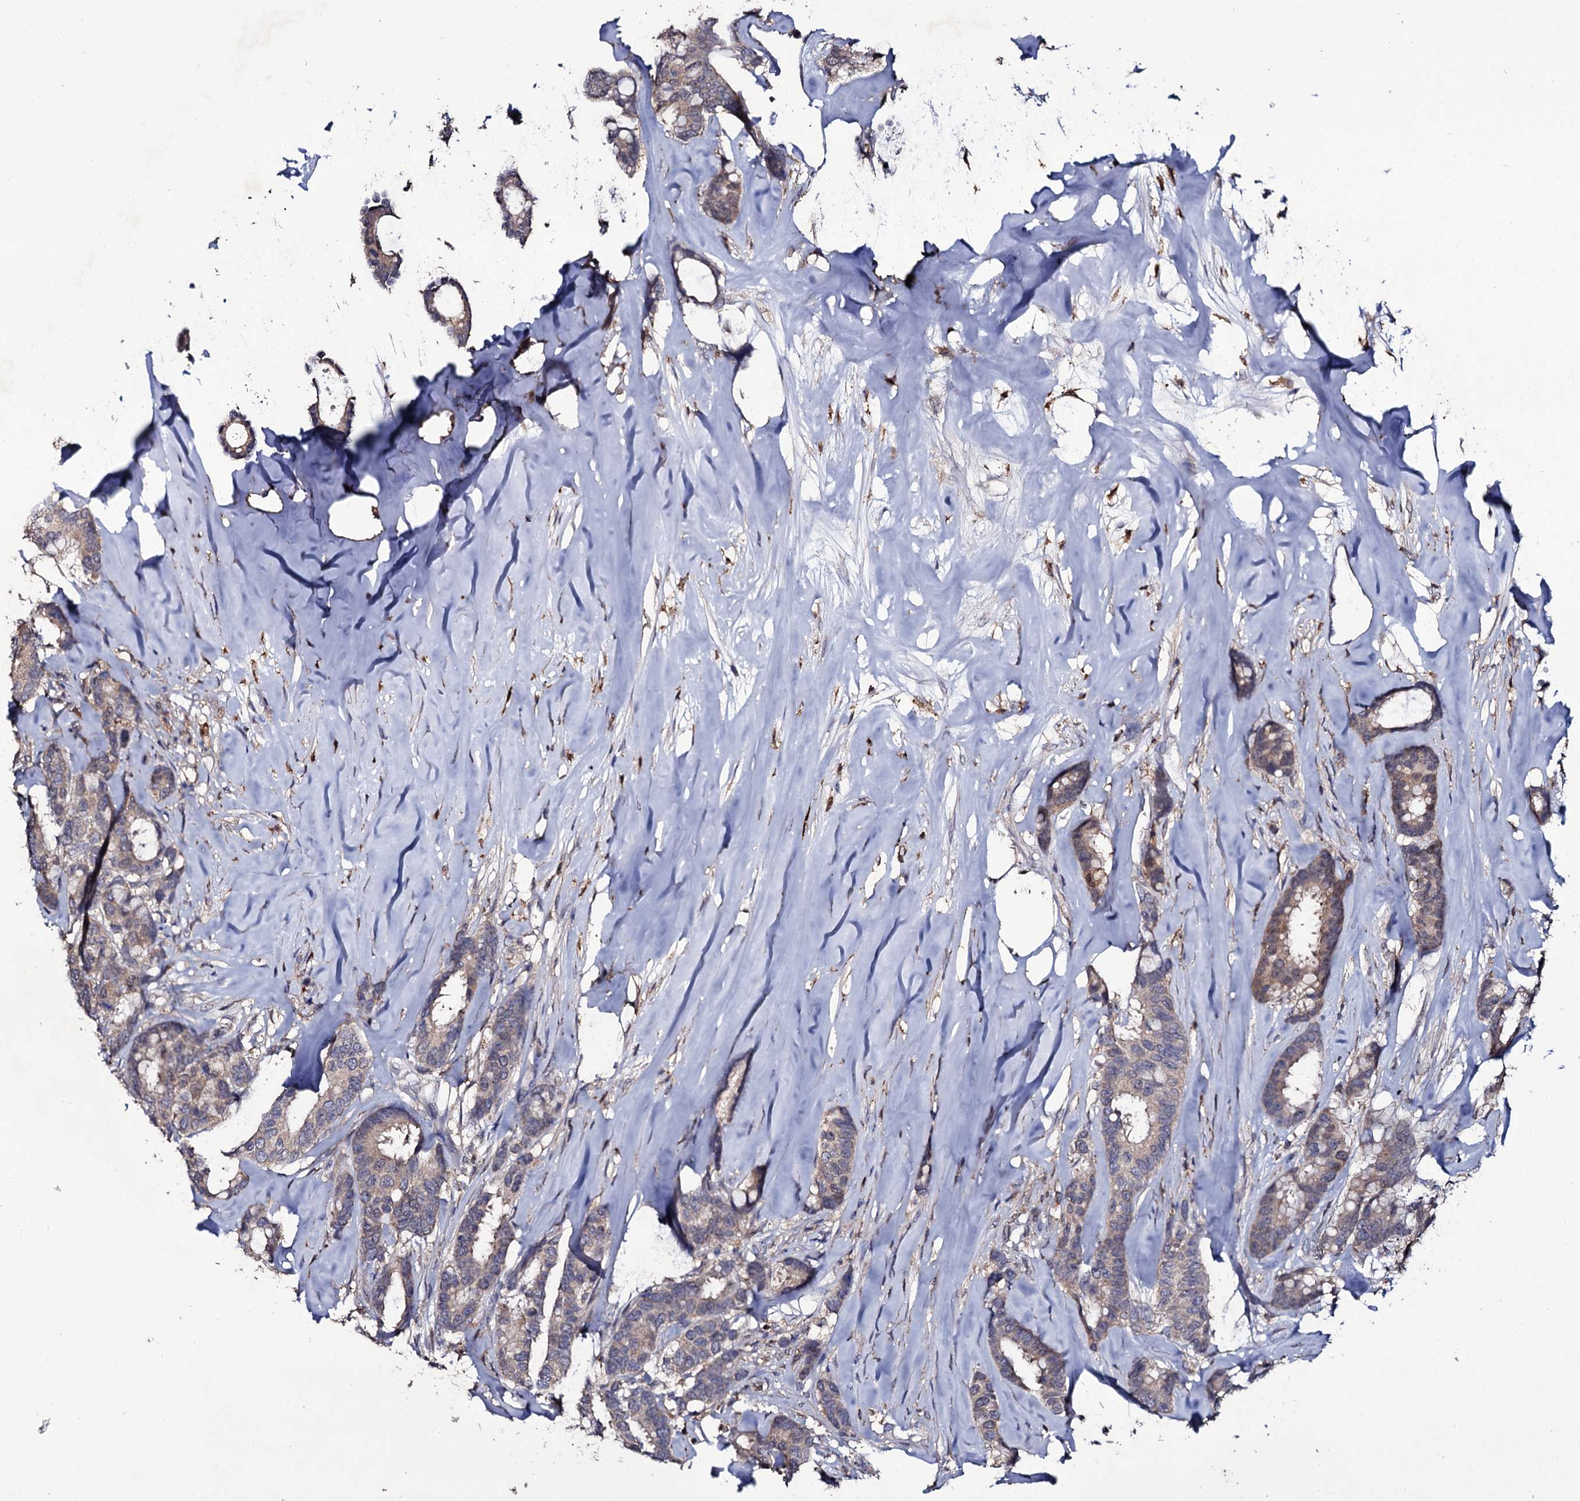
{"staining": {"intensity": "weak", "quantity": ">75%", "location": "cytoplasmic/membranous"}, "tissue": "breast cancer", "cell_type": "Tumor cells", "image_type": "cancer", "snomed": [{"axis": "morphology", "description": "Duct carcinoma"}, {"axis": "topography", "description": "Breast"}], "caption": "Breast cancer was stained to show a protein in brown. There is low levels of weak cytoplasmic/membranous staining in approximately >75% of tumor cells. Immunohistochemistry stains the protein in brown and the nuclei are stained blue.", "gene": "CRYL1", "patient": {"sex": "female", "age": 87}}